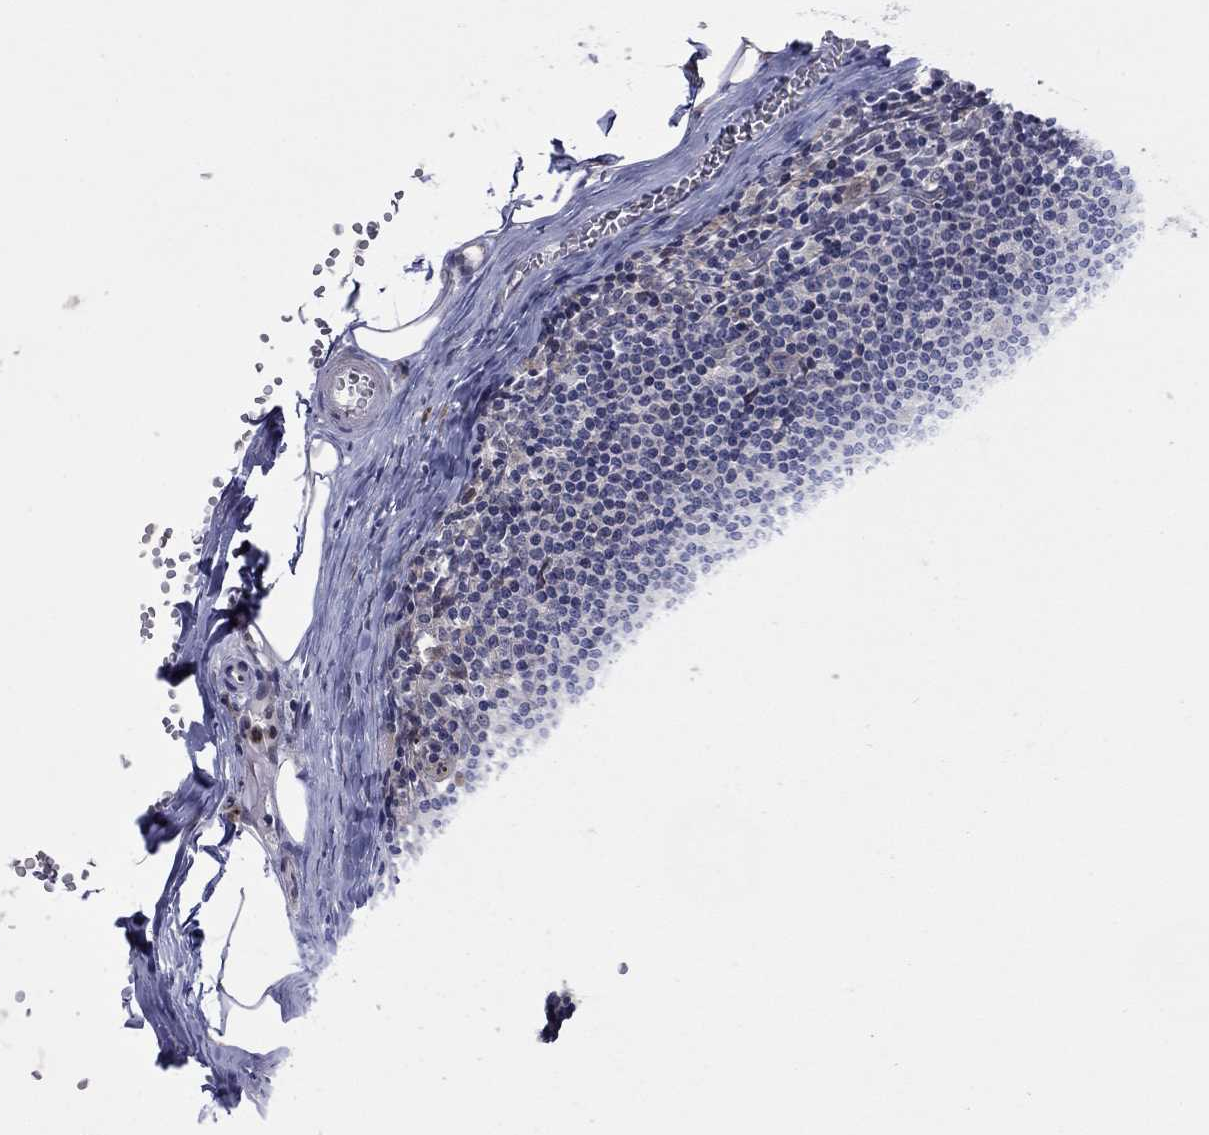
{"staining": {"intensity": "strong", "quantity": "<25%", "location": "cytoplasmic/membranous"}, "tissue": "lymph node", "cell_type": "Non-germinal center cells", "image_type": "normal", "snomed": [{"axis": "morphology", "description": "Normal tissue, NOS"}, {"axis": "topography", "description": "Lymph node"}], "caption": "Non-germinal center cells display medium levels of strong cytoplasmic/membranous expression in approximately <25% of cells in benign human lymph node.", "gene": "TTC21B", "patient": {"sex": "male", "age": 59}}